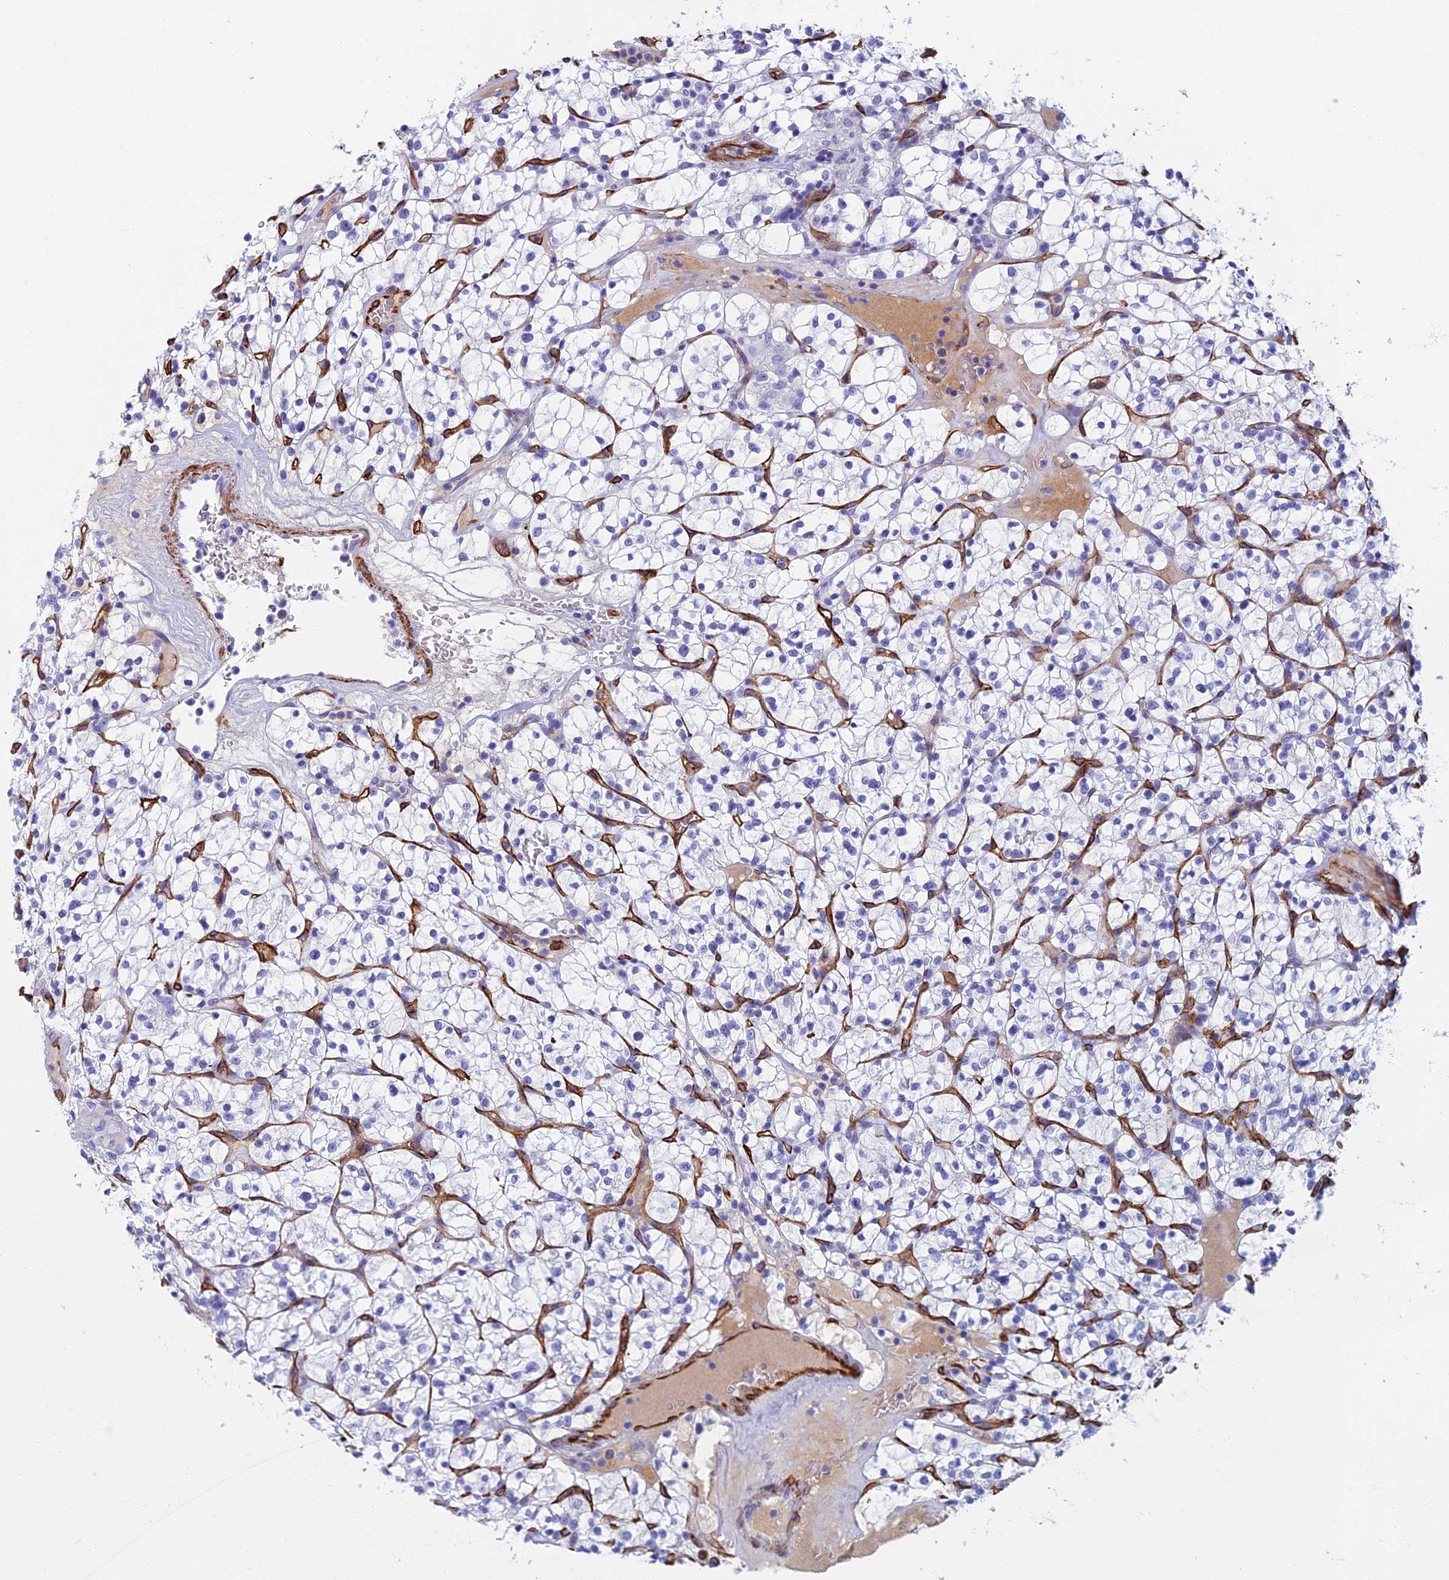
{"staining": {"intensity": "negative", "quantity": "none", "location": "none"}, "tissue": "renal cancer", "cell_type": "Tumor cells", "image_type": "cancer", "snomed": [{"axis": "morphology", "description": "Adenocarcinoma, NOS"}, {"axis": "topography", "description": "Kidney"}], "caption": "Immunohistochemical staining of renal cancer reveals no significant staining in tumor cells. The staining was performed using DAB to visualize the protein expression in brown, while the nuclei were stained in blue with hematoxylin (Magnification: 20x).", "gene": "ETFRF1", "patient": {"sex": "female", "age": 64}}